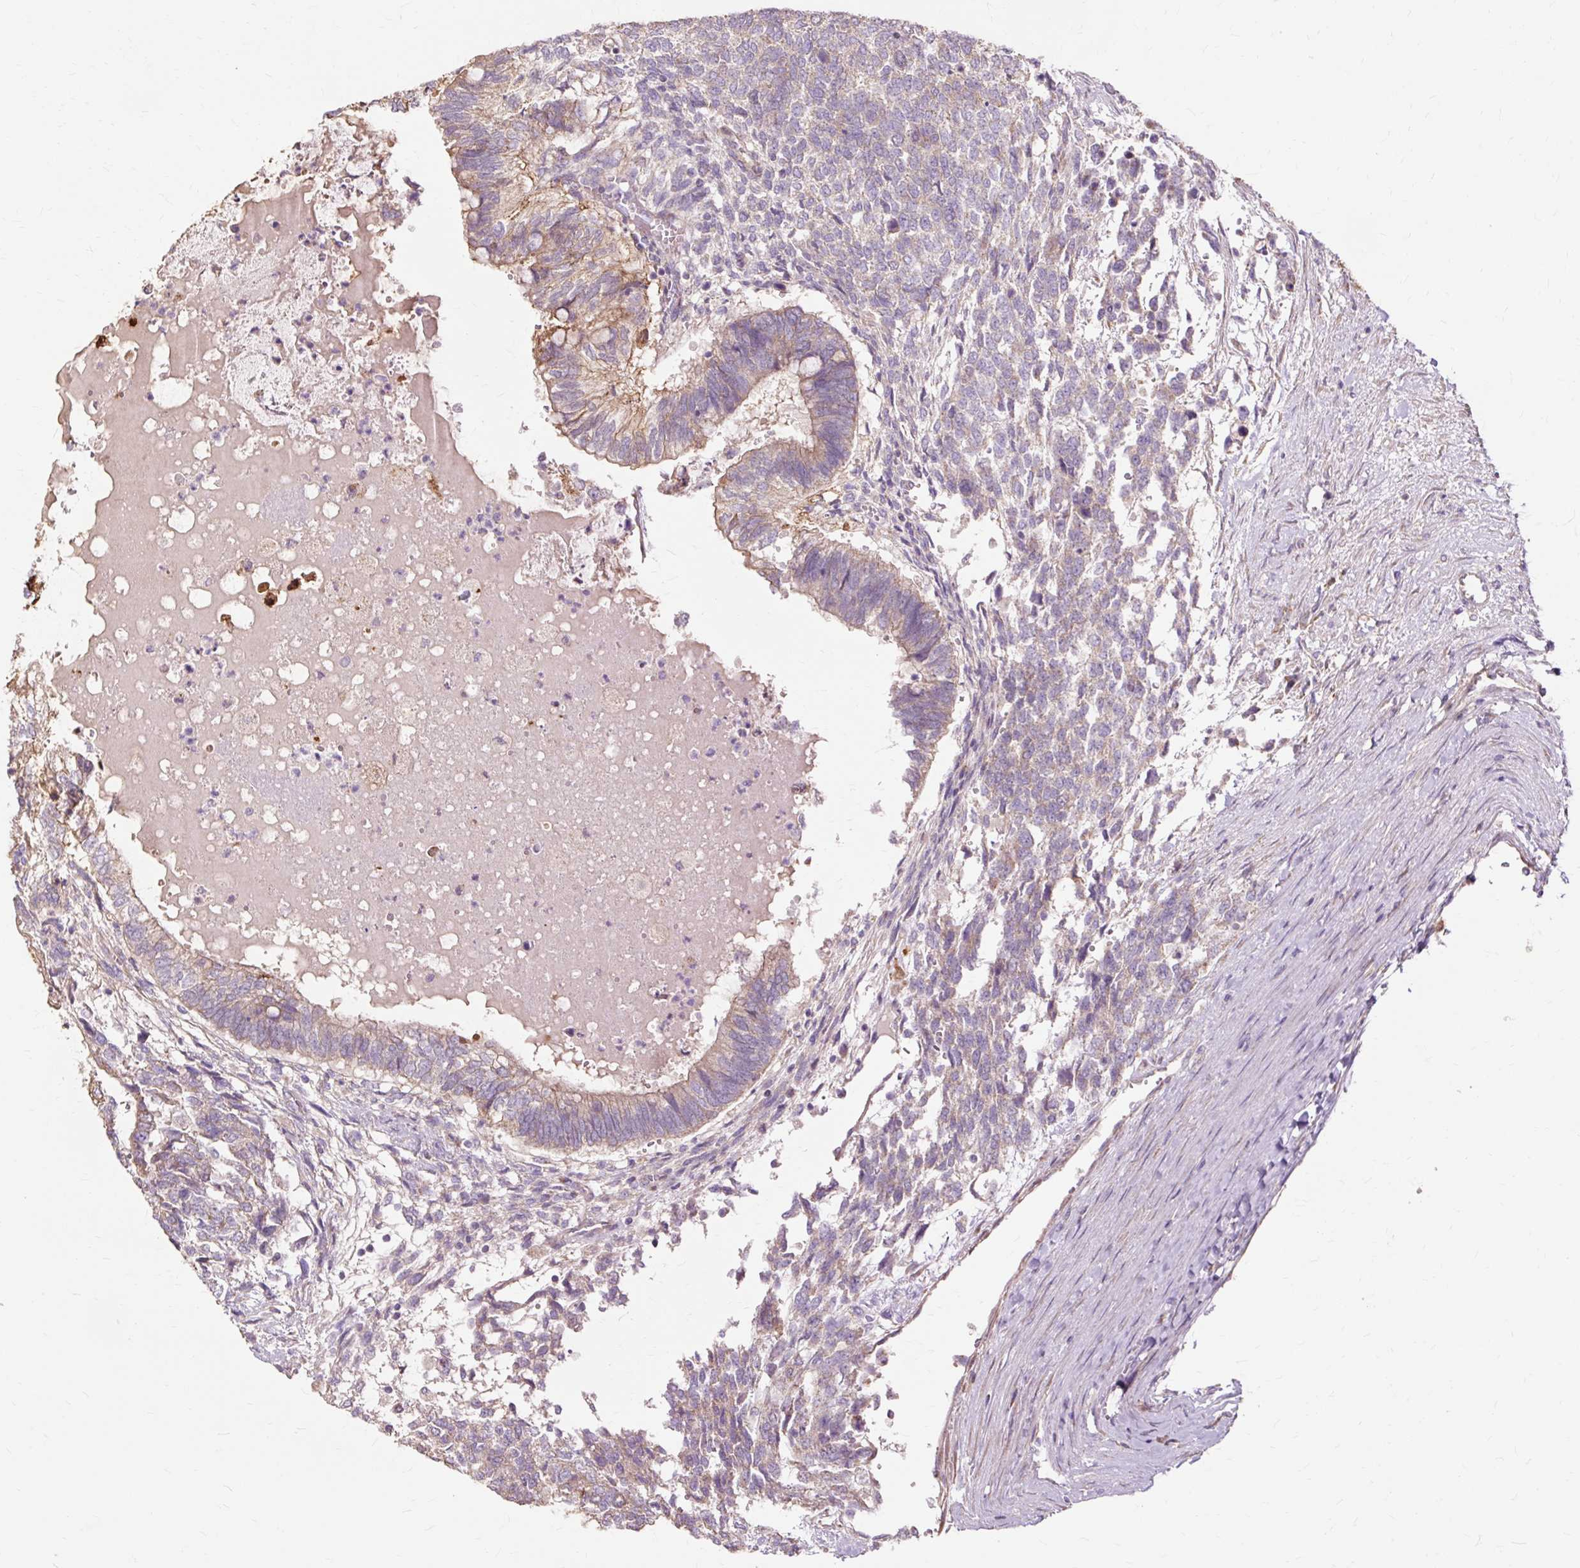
{"staining": {"intensity": "weak", "quantity": ">75%", "location": "cytoplasmic/membranous"}, "tissue": "testis cancer", "cell_type": "Tumor cells", "image_type": "cancer", "snomed": [{"axis": "morphology", "description": "Carcinoma, Embryonal, NOS"}, {"axis": "topography", "description": "Testis"}], "caption": "Immunohistochemical staining of human testis embryonal carcinoma exhibits weak cytoplasmic/membranous protein positivity in about >75% of tumor cells.", "gene": "PDZD2", "patient": {"sex": "male", "age": 23}}